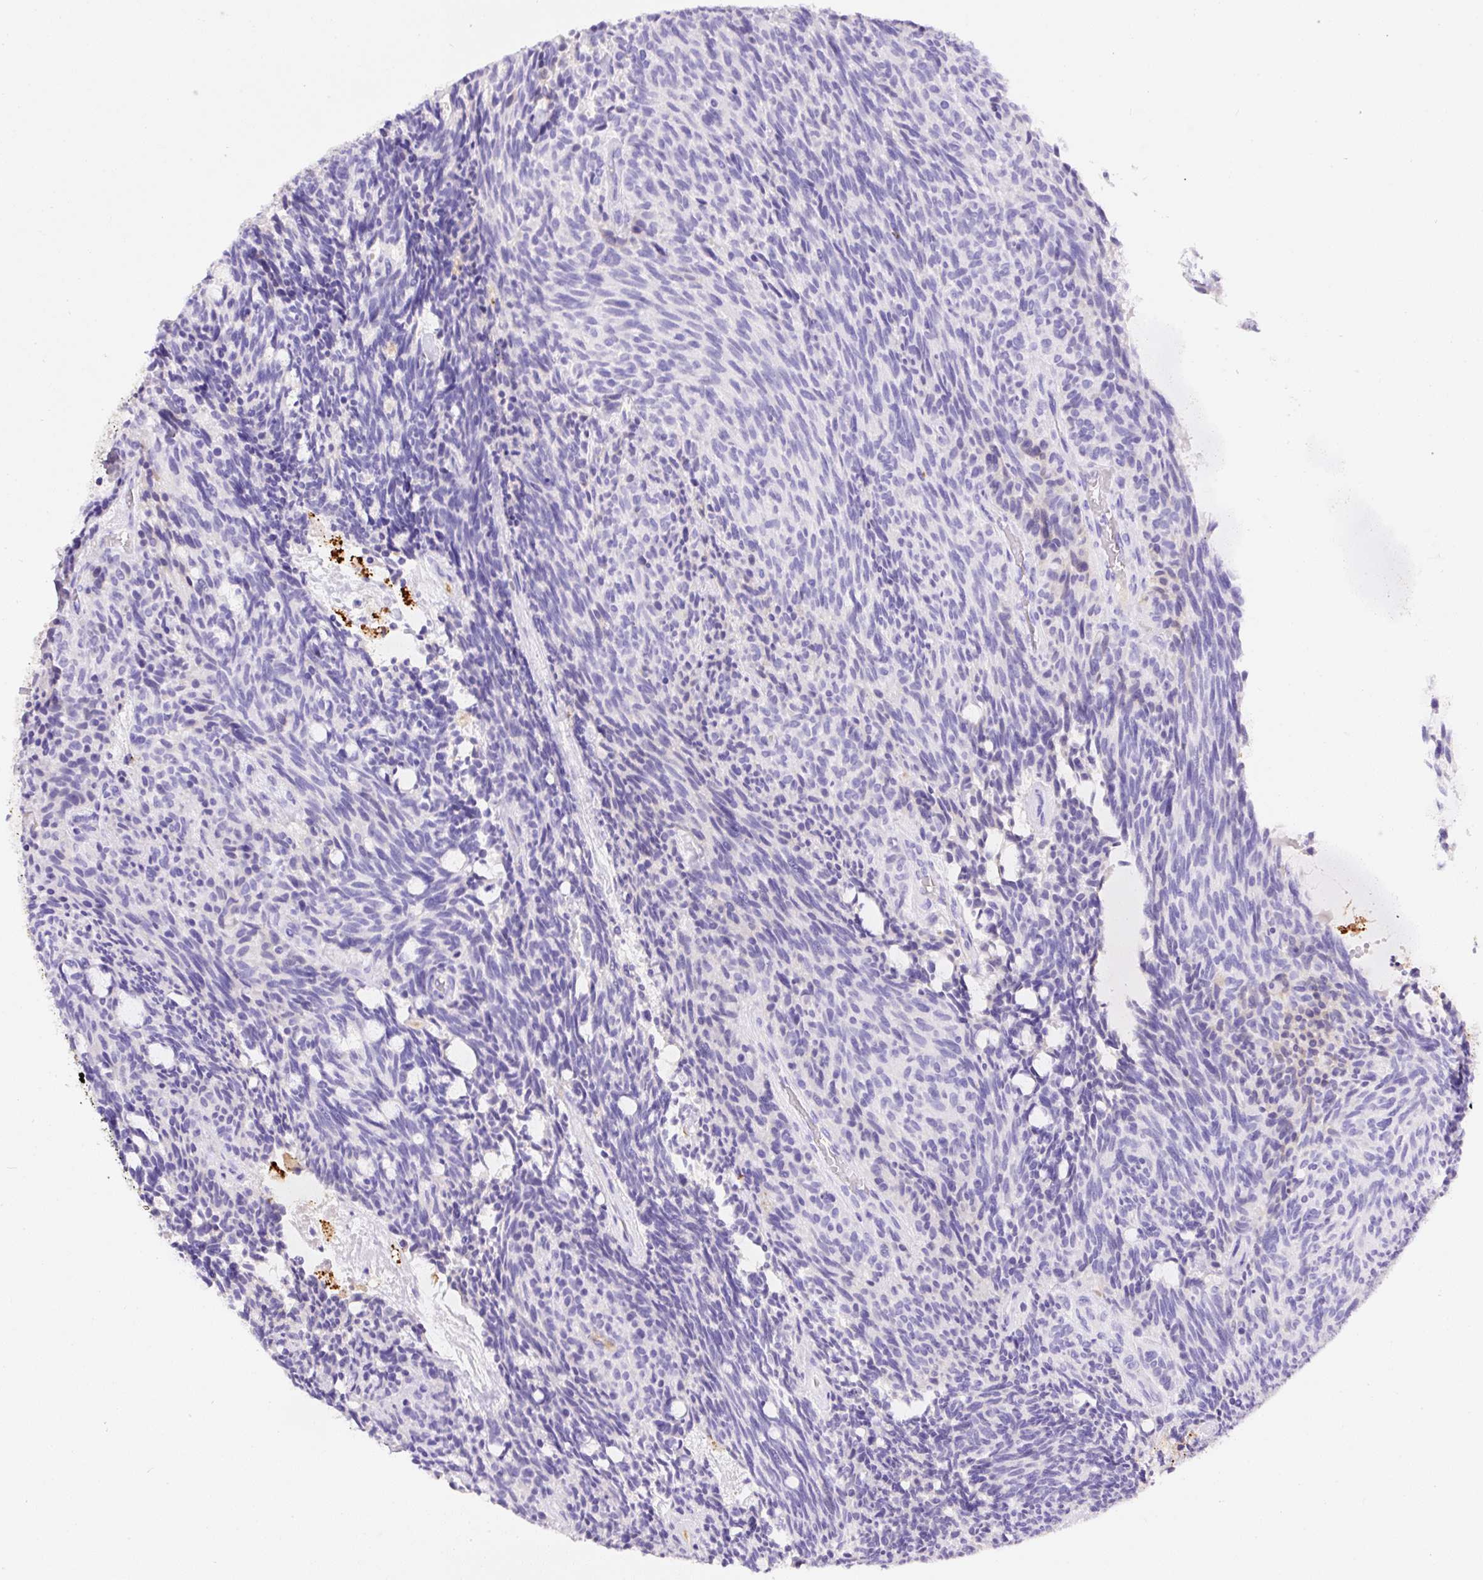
{"staining": {"intensity": "negative", "quantity": "none", "location": "none"}, "tissue": "carcinoid", "cell_type": "Tumor cells", "image_type": "cancer", "snomed": [{"axis": "morphology", "description": "Carcinoid, malignant, NOS"}, {"axis": "topography", "description": "Pancreas"}], "caption": "Carcinoid (malignant) stained for a protein using immunohistochemistry reveals no staining tumor cells.", "gene": "APCS", "patient": {"sex": "female", "age": 54}}